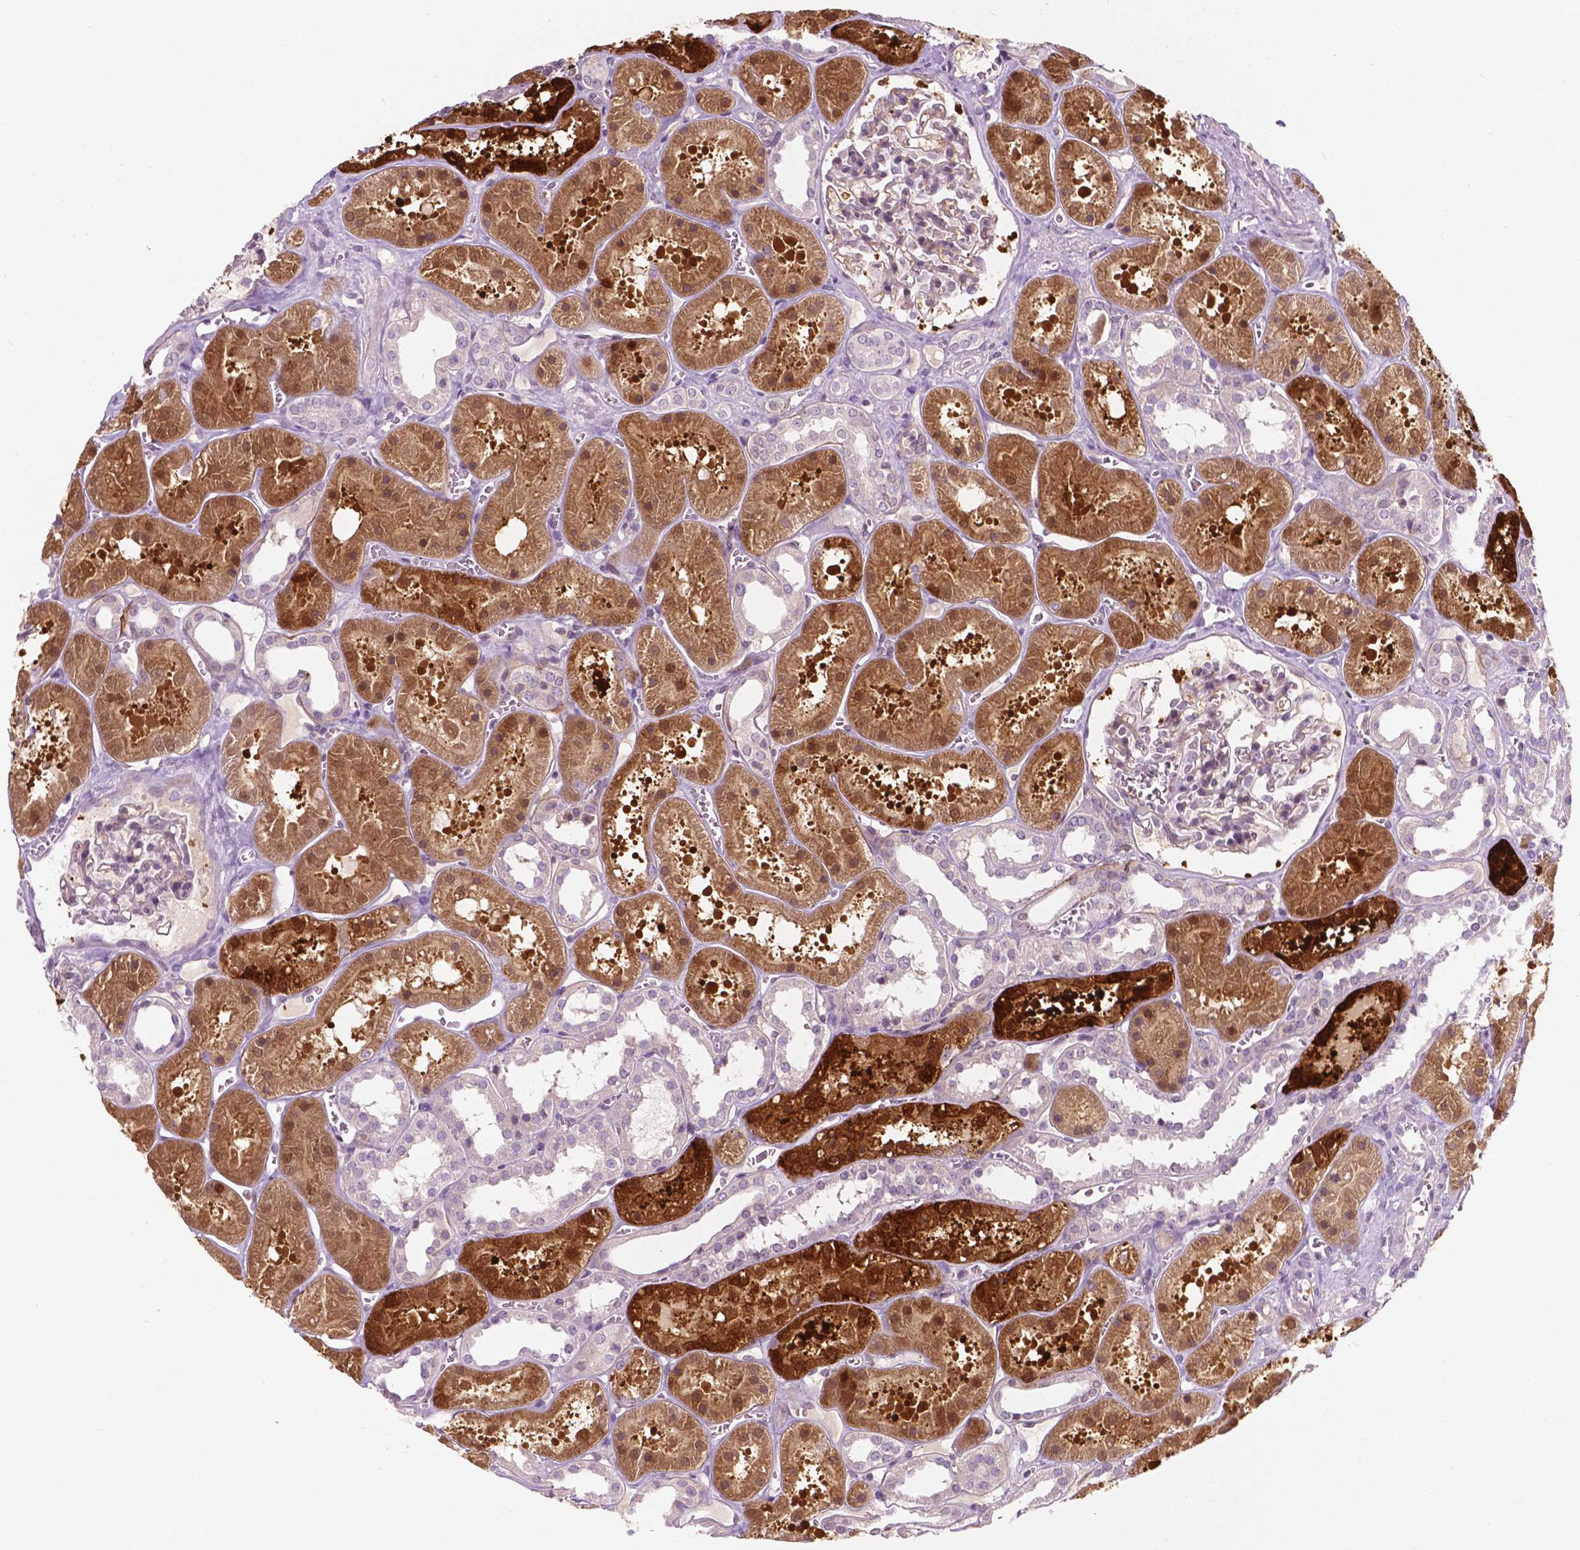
{"staining": {"intensity": "negative", "quantity": "none", "location": "none"}, "tissue": "kidney", "cell_type": "Cells in glomeruli", "image_type": "normal", "snomed": [{"axis": "morphology", "description": "Normal tissue, NOS"}, {"axis": "topography", "description": "Kidney"}], "caption": "Immunohistochemistry of normal kidney demonstrates no staining in cells in glomeruli.", "gene": "GPR37", "patient": {"sex": "female", "age": 41}}